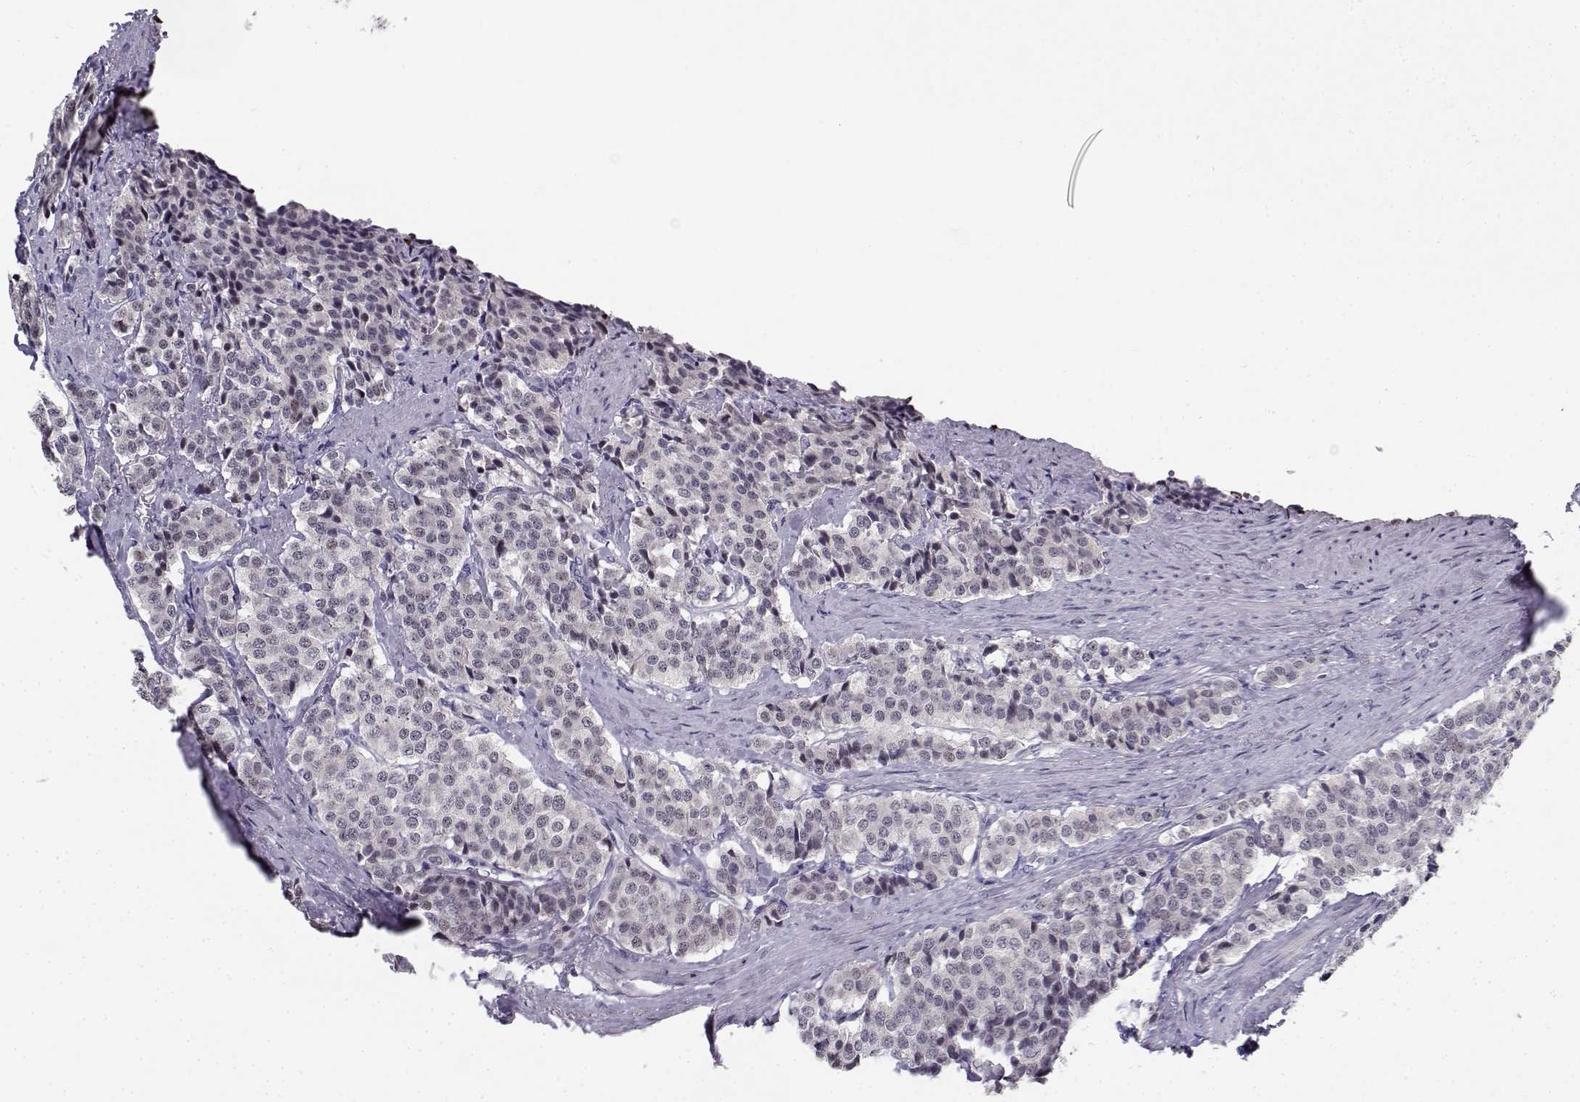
{"staining": {"intensity": "negative", "quantity": "none", "location": "none"}, "tissue": "carcinoid", "cell_type": "Tumor cells", "image_type": "cancer", "snomed": [{"axis": "morphology", "description": "Carcinoid, malignant, NOS"}, {"axis": "topography", "description": "Small intestine"}], "caption": "Tumor cells are negative for brown protein staining in carcinoid (malignant).", "gene": "DDX25", "patient": {"sex": "female", "age": 58}}